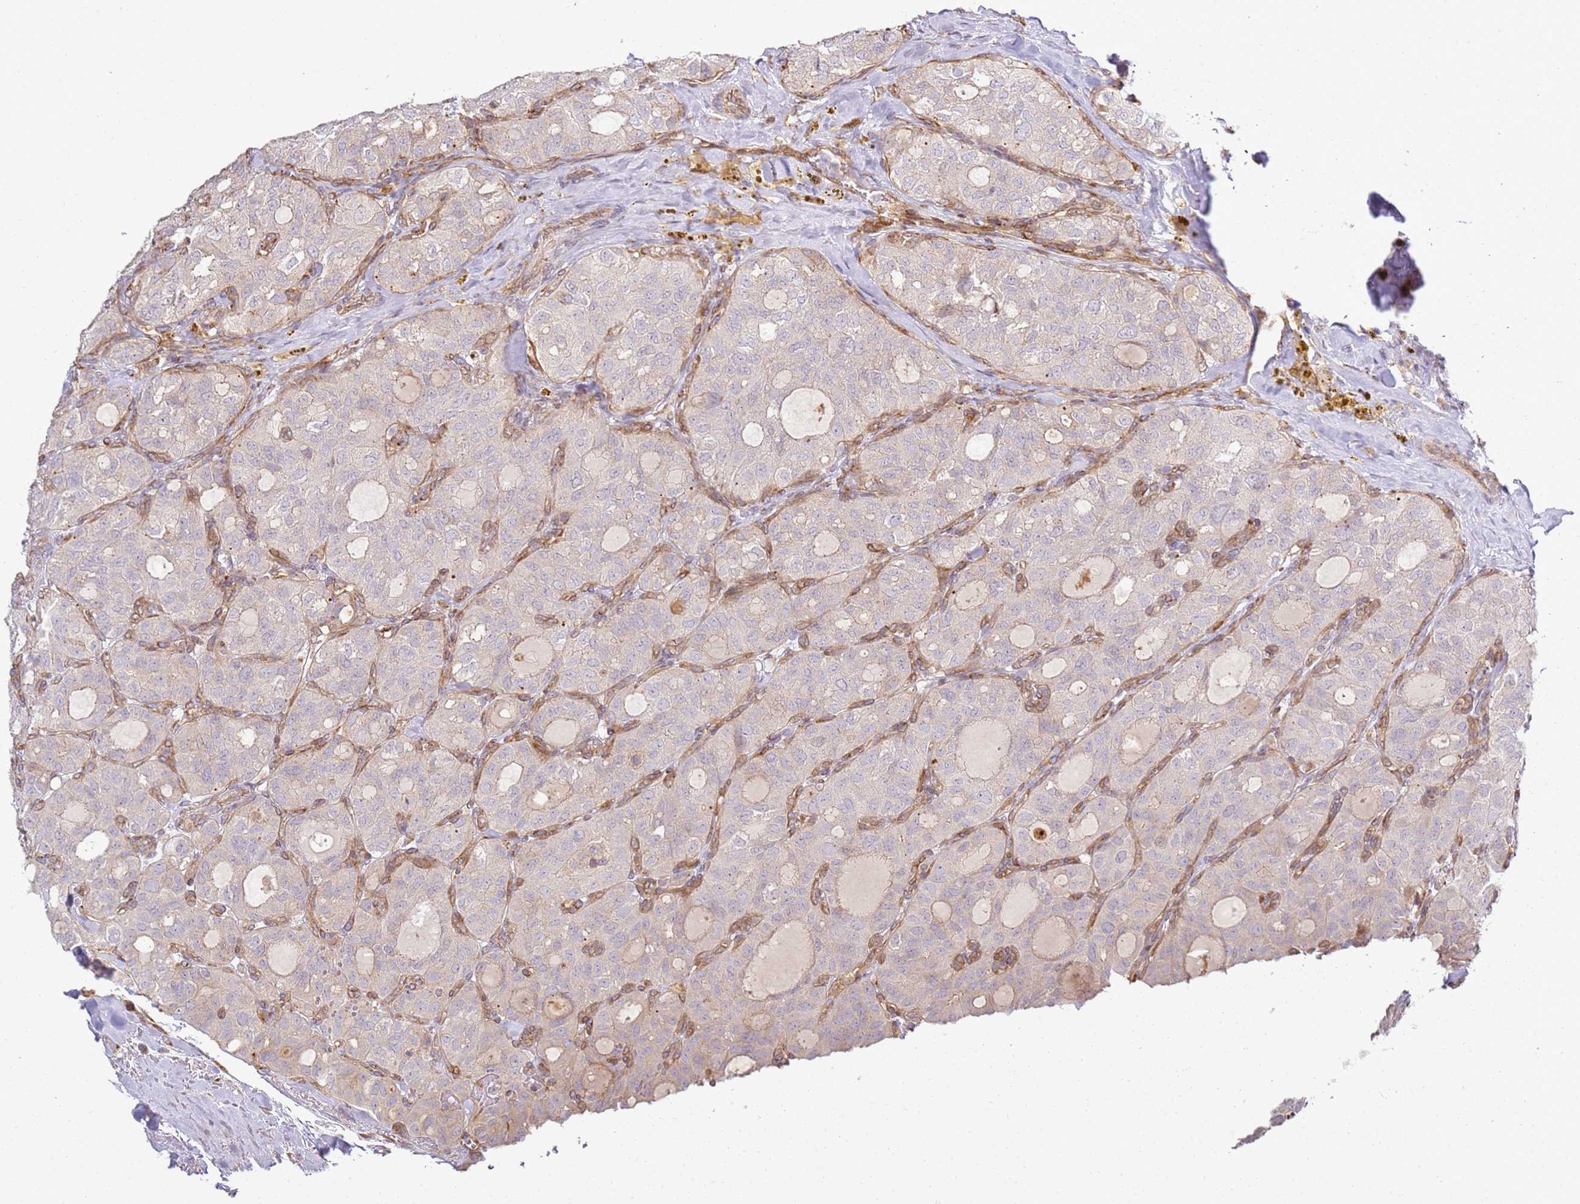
{"staining": {"intensity": "weak", "quantity": "<25%", "location": "cytoplasmic/membranous"}, "tissue": "thyroid cancer", "cell_type": "Tumor cells", "image_type": "cancer", "snomed": [{"axis": "morphology", "description": "Follicular adenoma carcinoma, NOS"}, {"axis": "topography", "description": "Thyroid gland"}], "caption": "The image reveals no staining of tumor cells in thyroid cancer (follicular adenoma carcinoma).", "gene": "GRAP", "patient": {"sex": "male", "age": 75}}